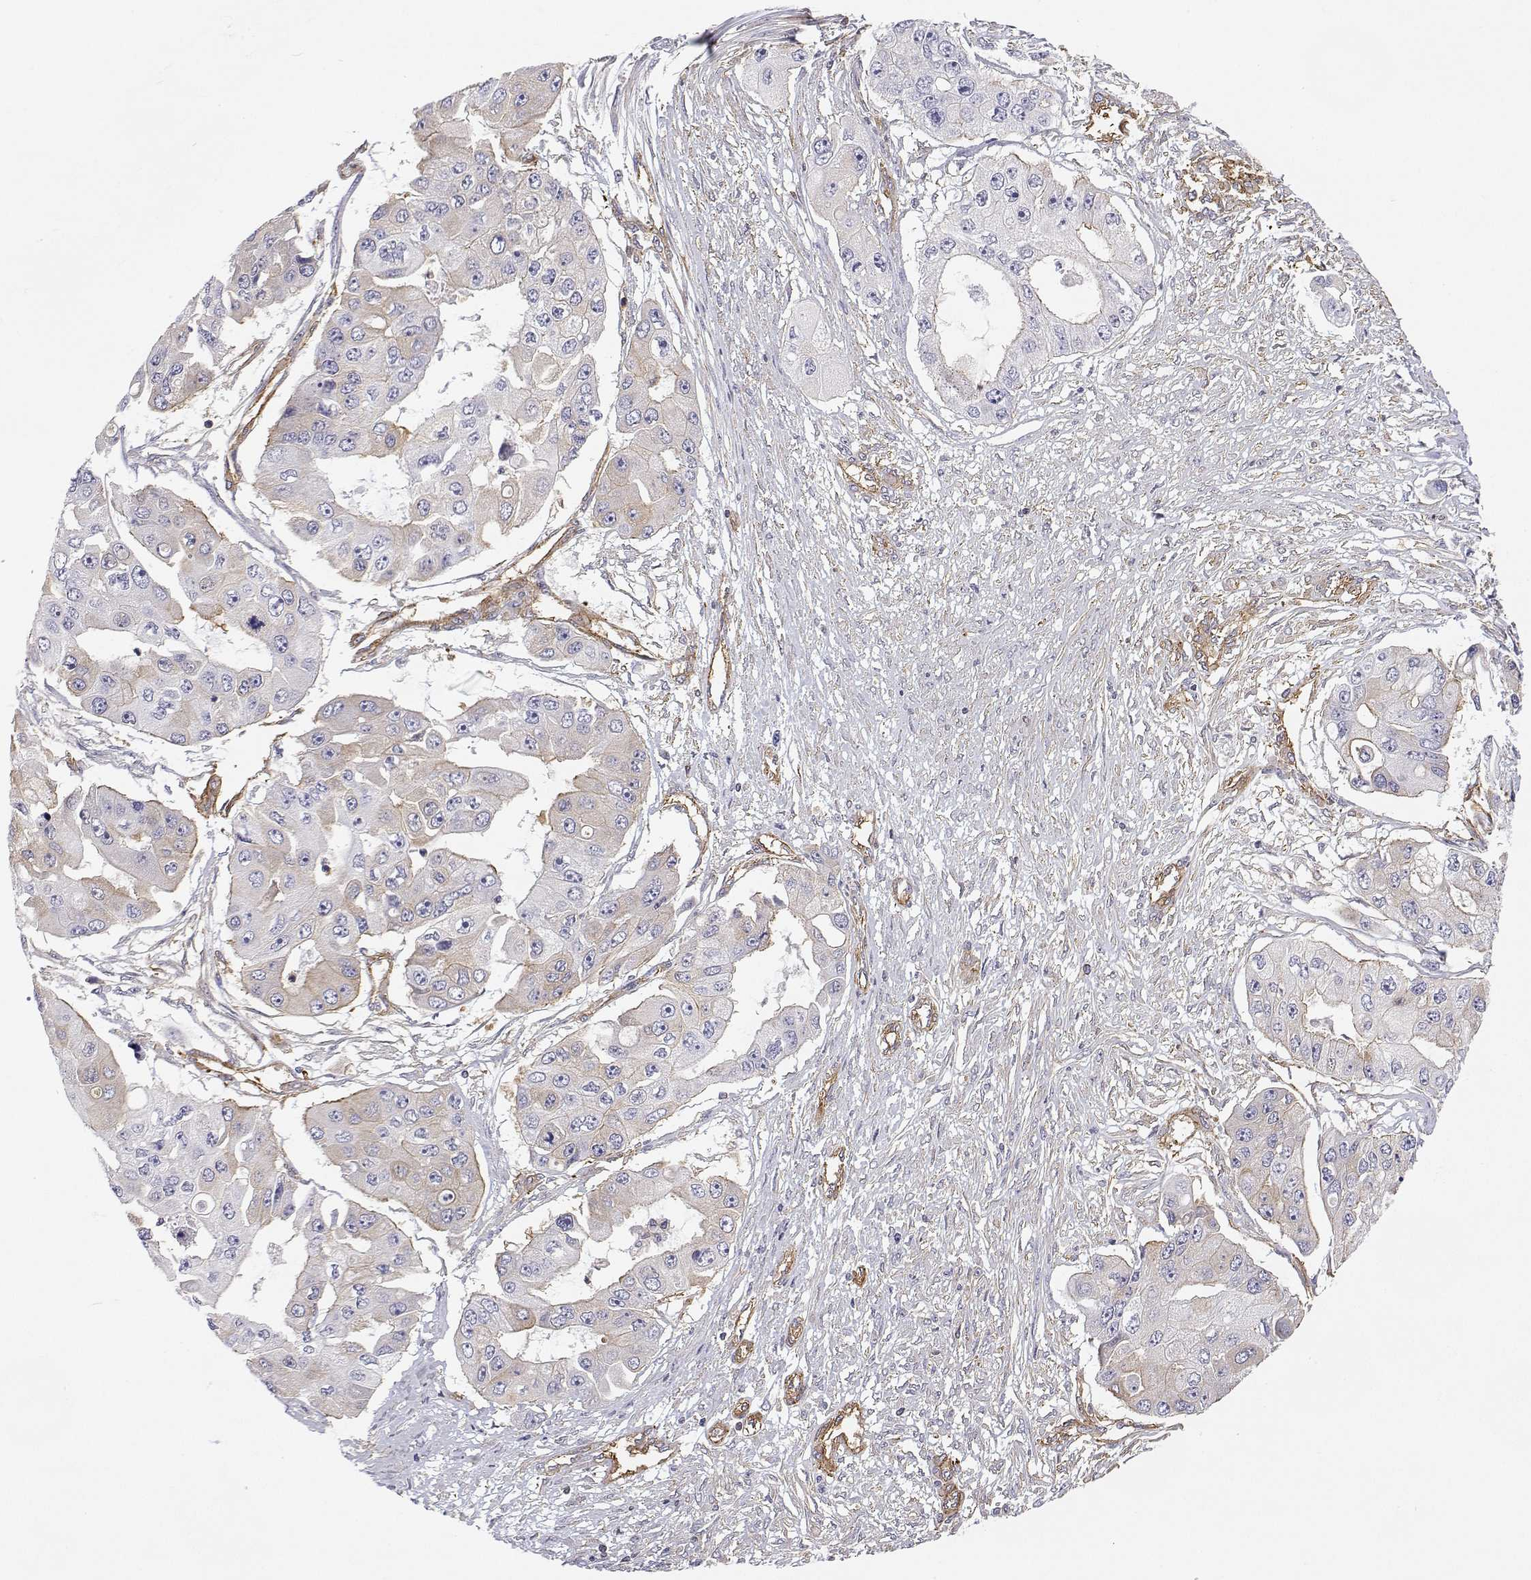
{"staining": {"intensity": "weak", "quantity": "<25%", "location": "cytoplasmic/membranous"}, "tissue": "ovarian cancer", "cell_type": "Tumor cells", "image_type": "cancer", "snomed": [{"axis": "morphology", "description": "Cystadenocarcinoma, serous, NOS"}, {"axis": "topography", "description": "Ovary"}], "caption": "High magnification brightfield microscopy of ovarian cancer (serous cystadenocarcinoma) stained with DAB (brown) and counterstained with hematoxylin (blue): tumor cells show no significant expression.", "gene": "MYH9", "patient": {"sex": "female", "age": 56}}